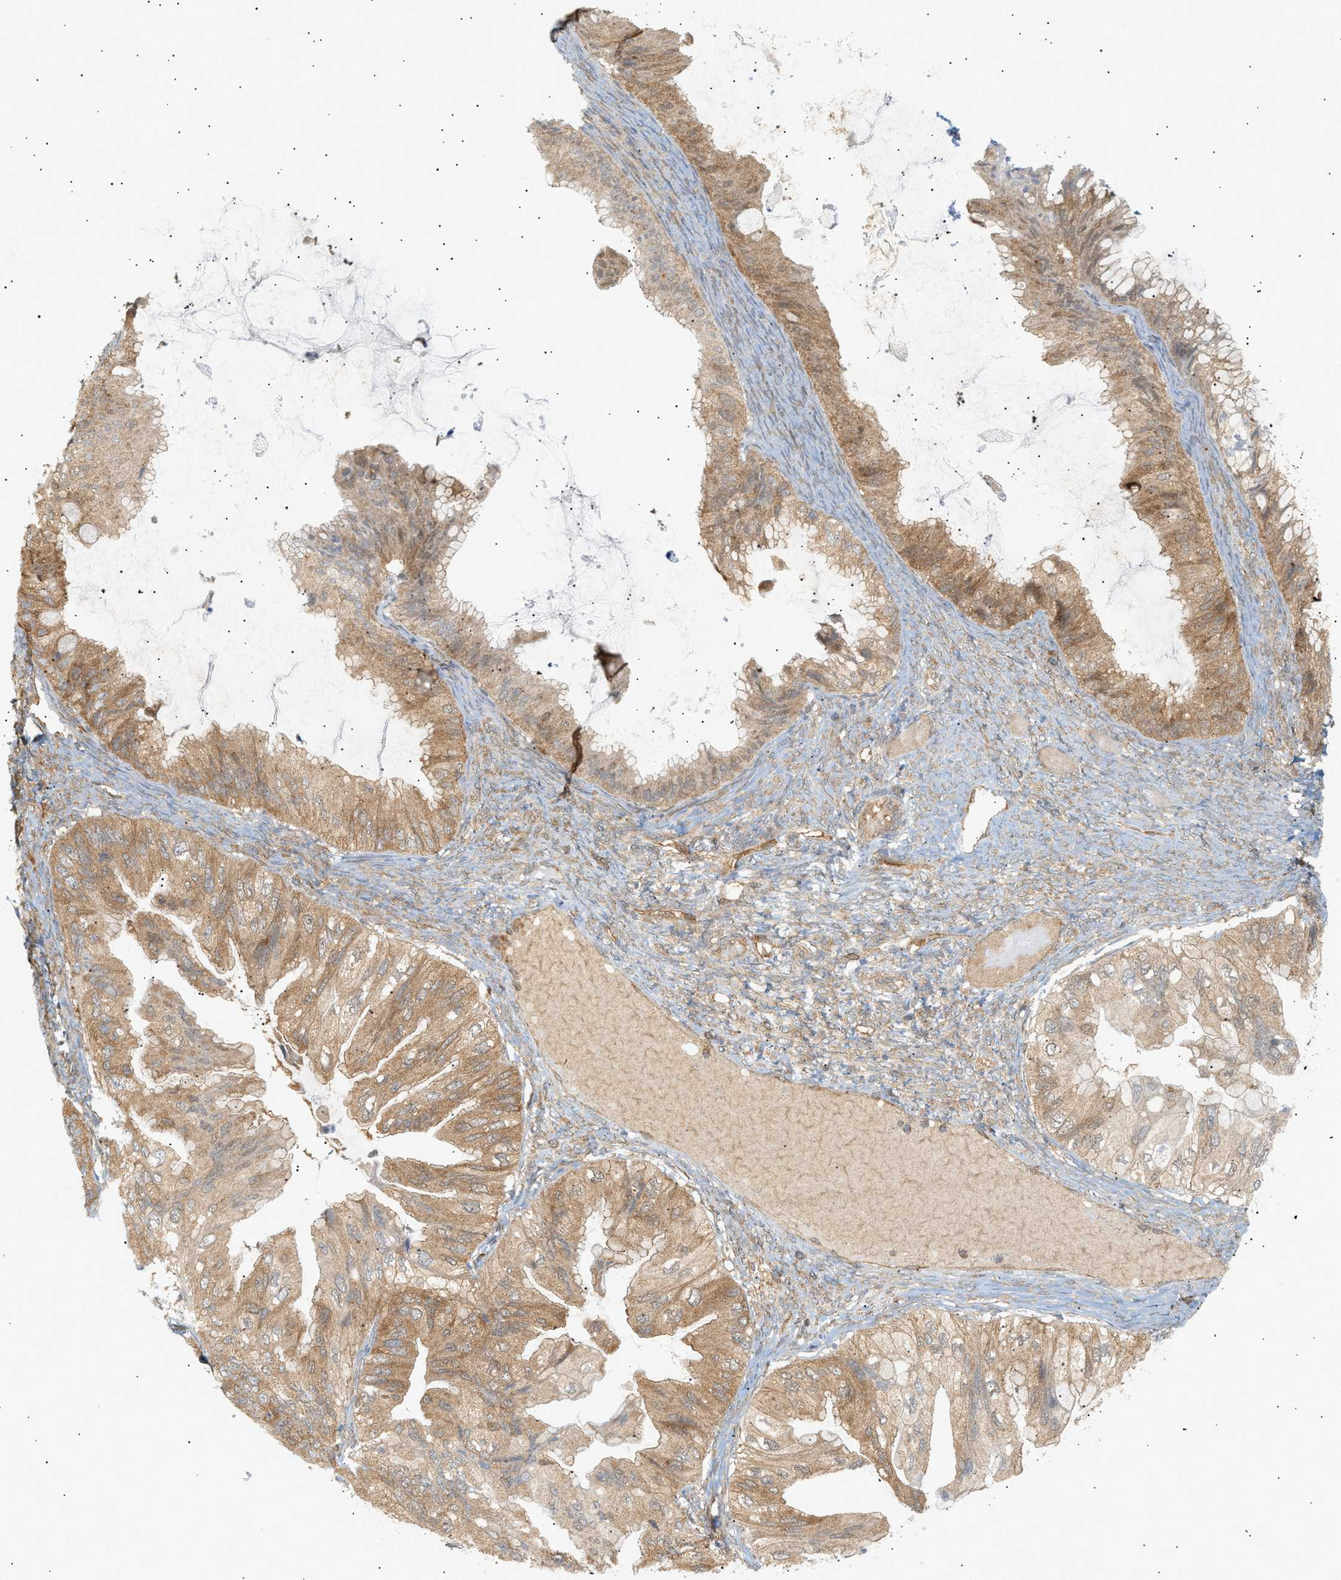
{"staining": {"intensity": "moderate", "quantity": ">75%", "location": "cytoplasmic/membranous"}, "tissue": "ovarian cancer", "cell_type": "Tumor cells", "image_type": "cancer", "snomed": [{"axis": "morphology", "description": "Cystadenocarcinoma, mucinous, NOS"}, {"axis": "topography", "description": "Ovary"}], "caption": "Immunohistochemistry image of ovarian cancer (mucinous cystadenocarcinoma) stained for a protein (brown), which demonstrates medium levels of moderate cytoplasmic/membranous positivity in about >75% of tumor cells.", "gene": "SHC1", "patient": {"sex": "female", "age": 61}}